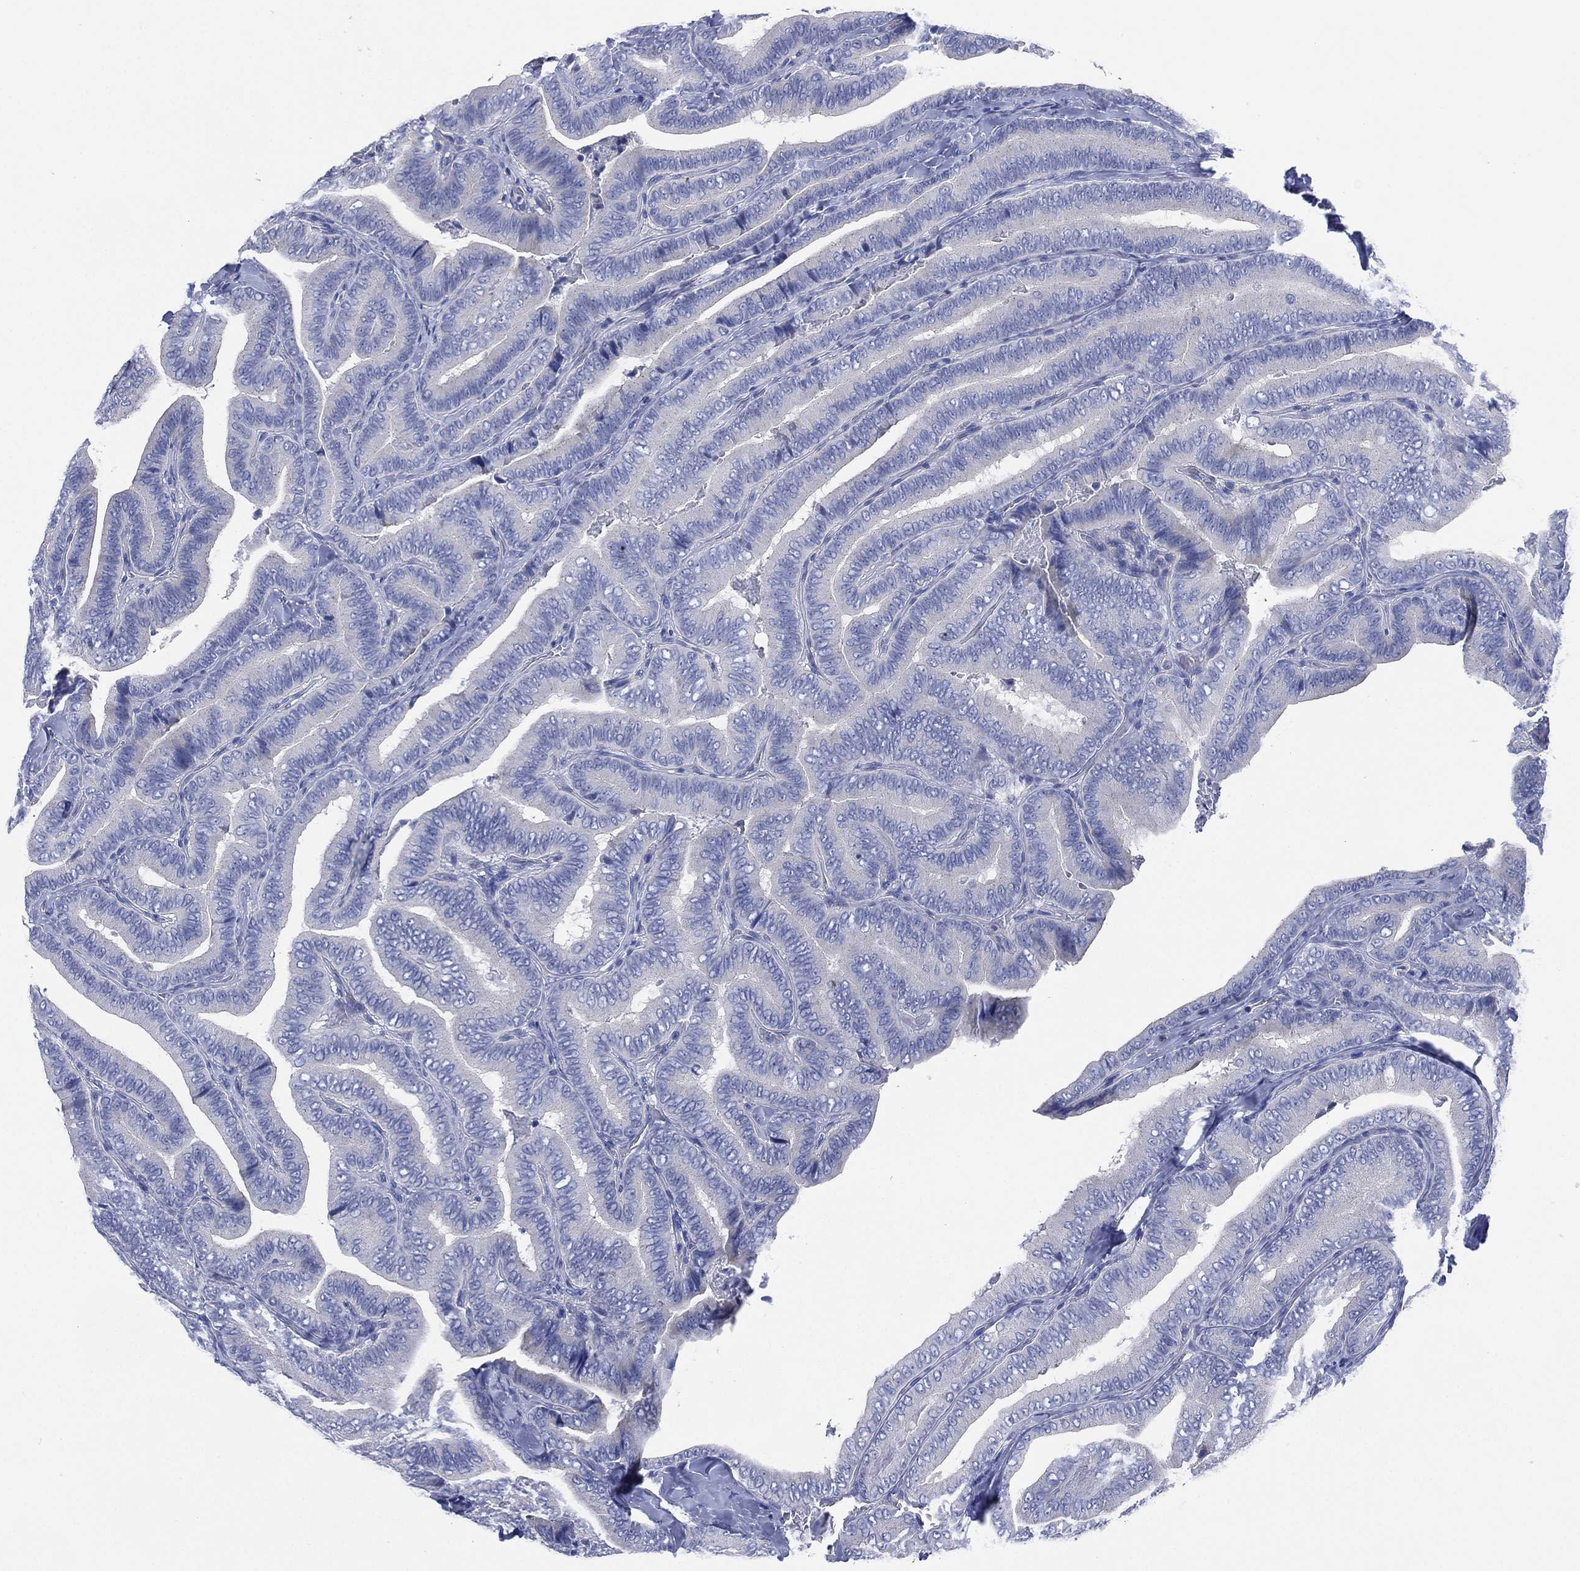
{"staining": {"intensity": "negative", "quantity": "none", "location": "none"}, "tissue": "thyroid cancer", "cell_type": "Tumor cells", "image_type": "cancer", "snomed": [{"axis": "morphology", "description": "Papillary adenocarcinoma, NOS"}, {"axis": "topography", "description": "Thyroid gland"}], "caption": "Thyroid cancer stained for a protein using IHC displays no staining tumor cells.", "gene": "CHRNA3", "patient": {"sex": "male", "age": 61}}